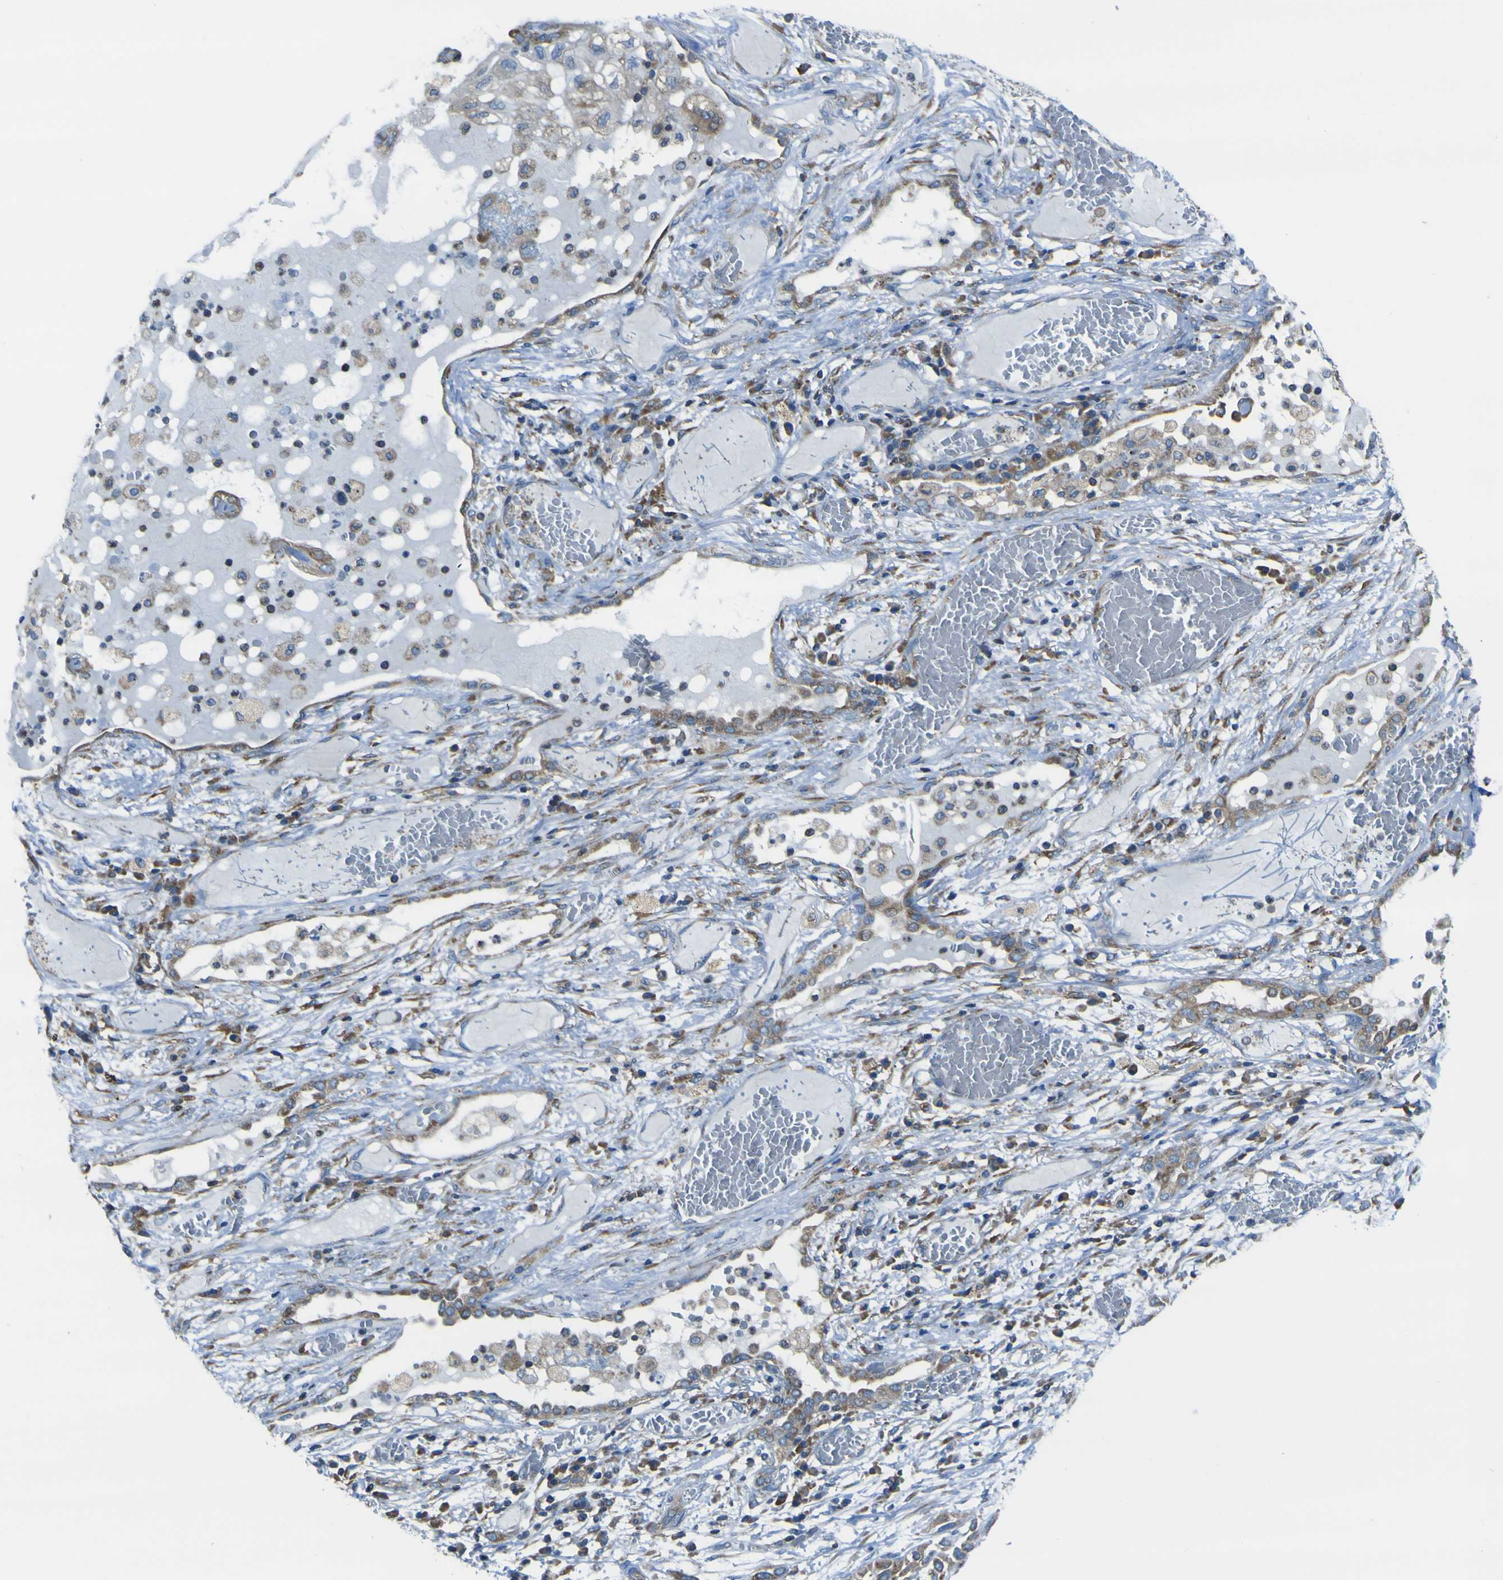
{"staining": {"intensity": "moderate", "quantity": ">75%", "location": "cytoplasmic/membranous"}, "tissue": "lung cancer", "cell_type": "Tumor cells", "image_type": "cancer", "snomed": [{"axis": "morphology", "description": "Squamous cell carcinoma, NOS"}, {"axis": "topography", "description": "Lung"}], "caption": "DAB (3,3'-diaminobenzidine) immunohistochemical staining of human squamous cell carcinoma (lung) shows moderate cytoplasmic/membranous protein expression in approximately >75% of tumor cells.", "gene": "STIM1", "patient": {"sex": "male", "age": 71}}